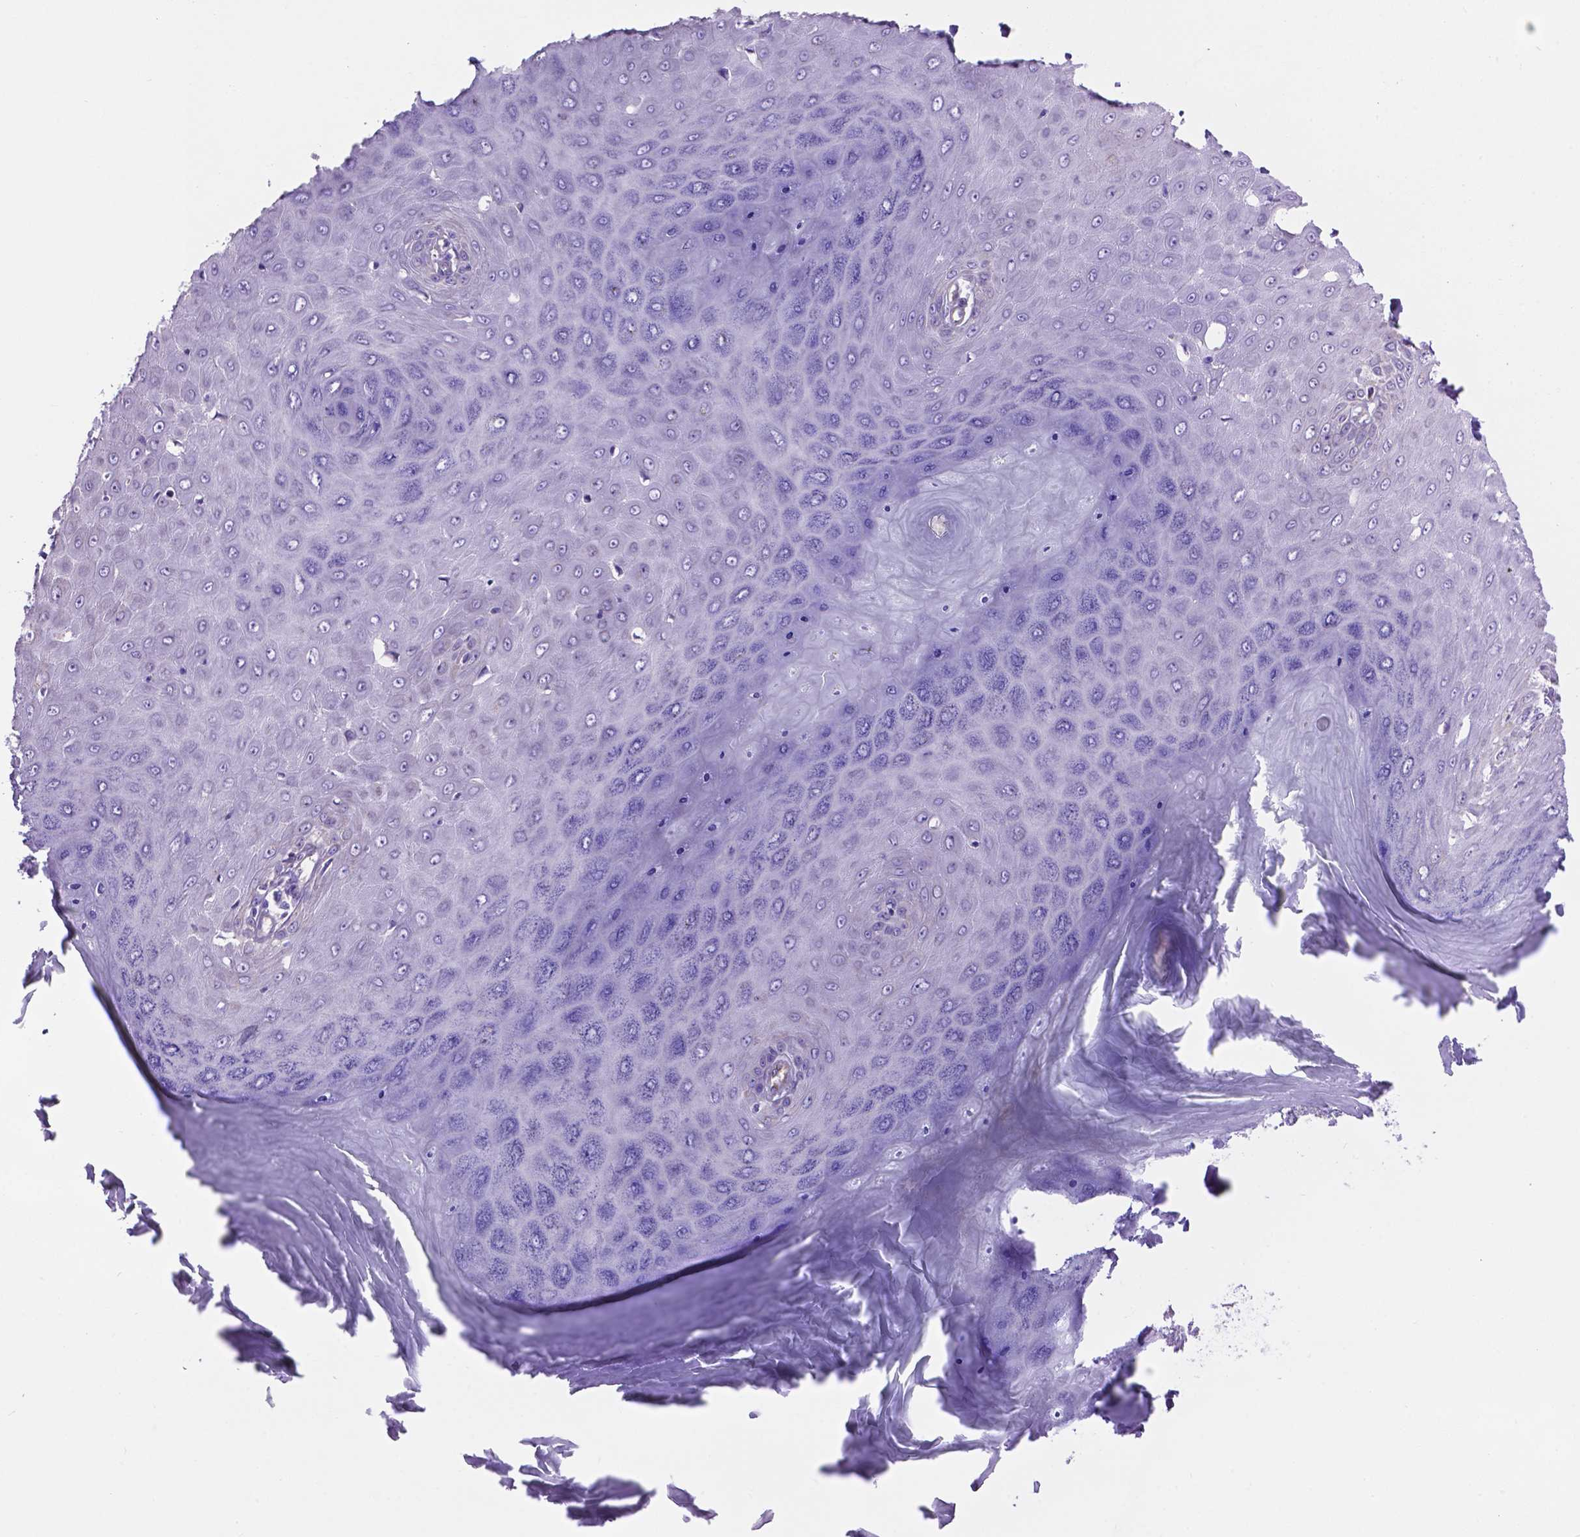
{"staining": {"intensity": "negative", "quantity": "none", "location": "none"}, "tissue": "skin cancer", "cell_type": "Tumor cells", "image_type": "cancer", "snomed": [{"axis": "morphology", "description": "Squamous cell carcinoma, NOS"}, {"axis": "topography", "description": "Skin"}], "caption": "Immunohistochemical staining of human squamous cell carcinoma (skin) exhibits no significant expression in tumor cells.", "gene": "TMEM121B", "patient": {"sex": "male", "age": 70}}